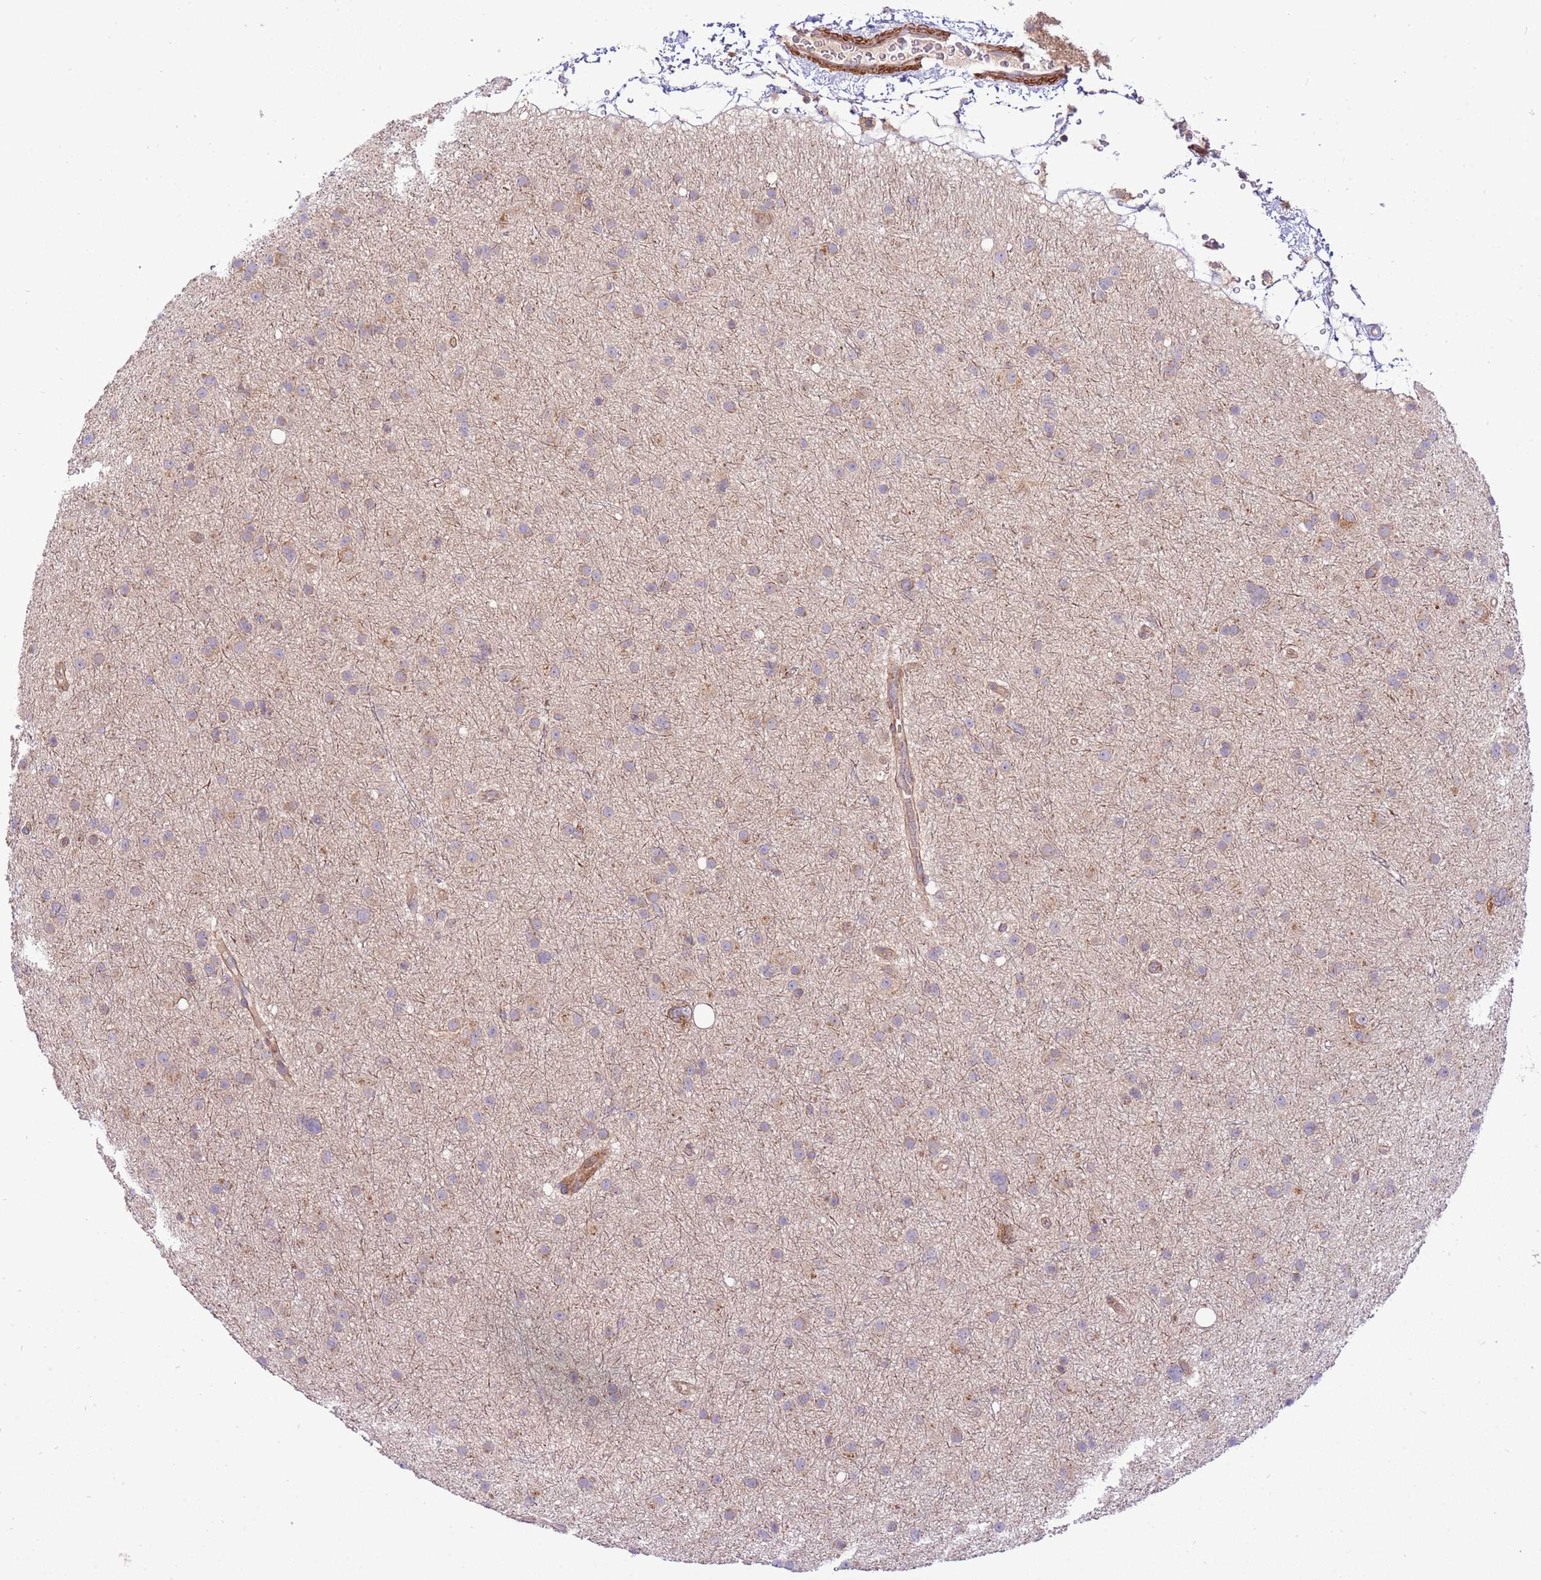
{"staining": {"intensity": "negative", "quantity": "none", "location": "none"}, "tissue": "glioma", "cell_type": "Tumor cells", "image_type": "cancer", "snomed": [{"axis": "morphology", "description": "Glioma, malignant, Low grade"}, {"axis": "topography", "description": "Cerebral cortex"}], "caption": "An immunohistochemistry histopathology image of glioma is shown. There is no staining in tumor cells of glioma.", "gene": "ZNF624", "patient": {"sex": "female", "age": 39}}